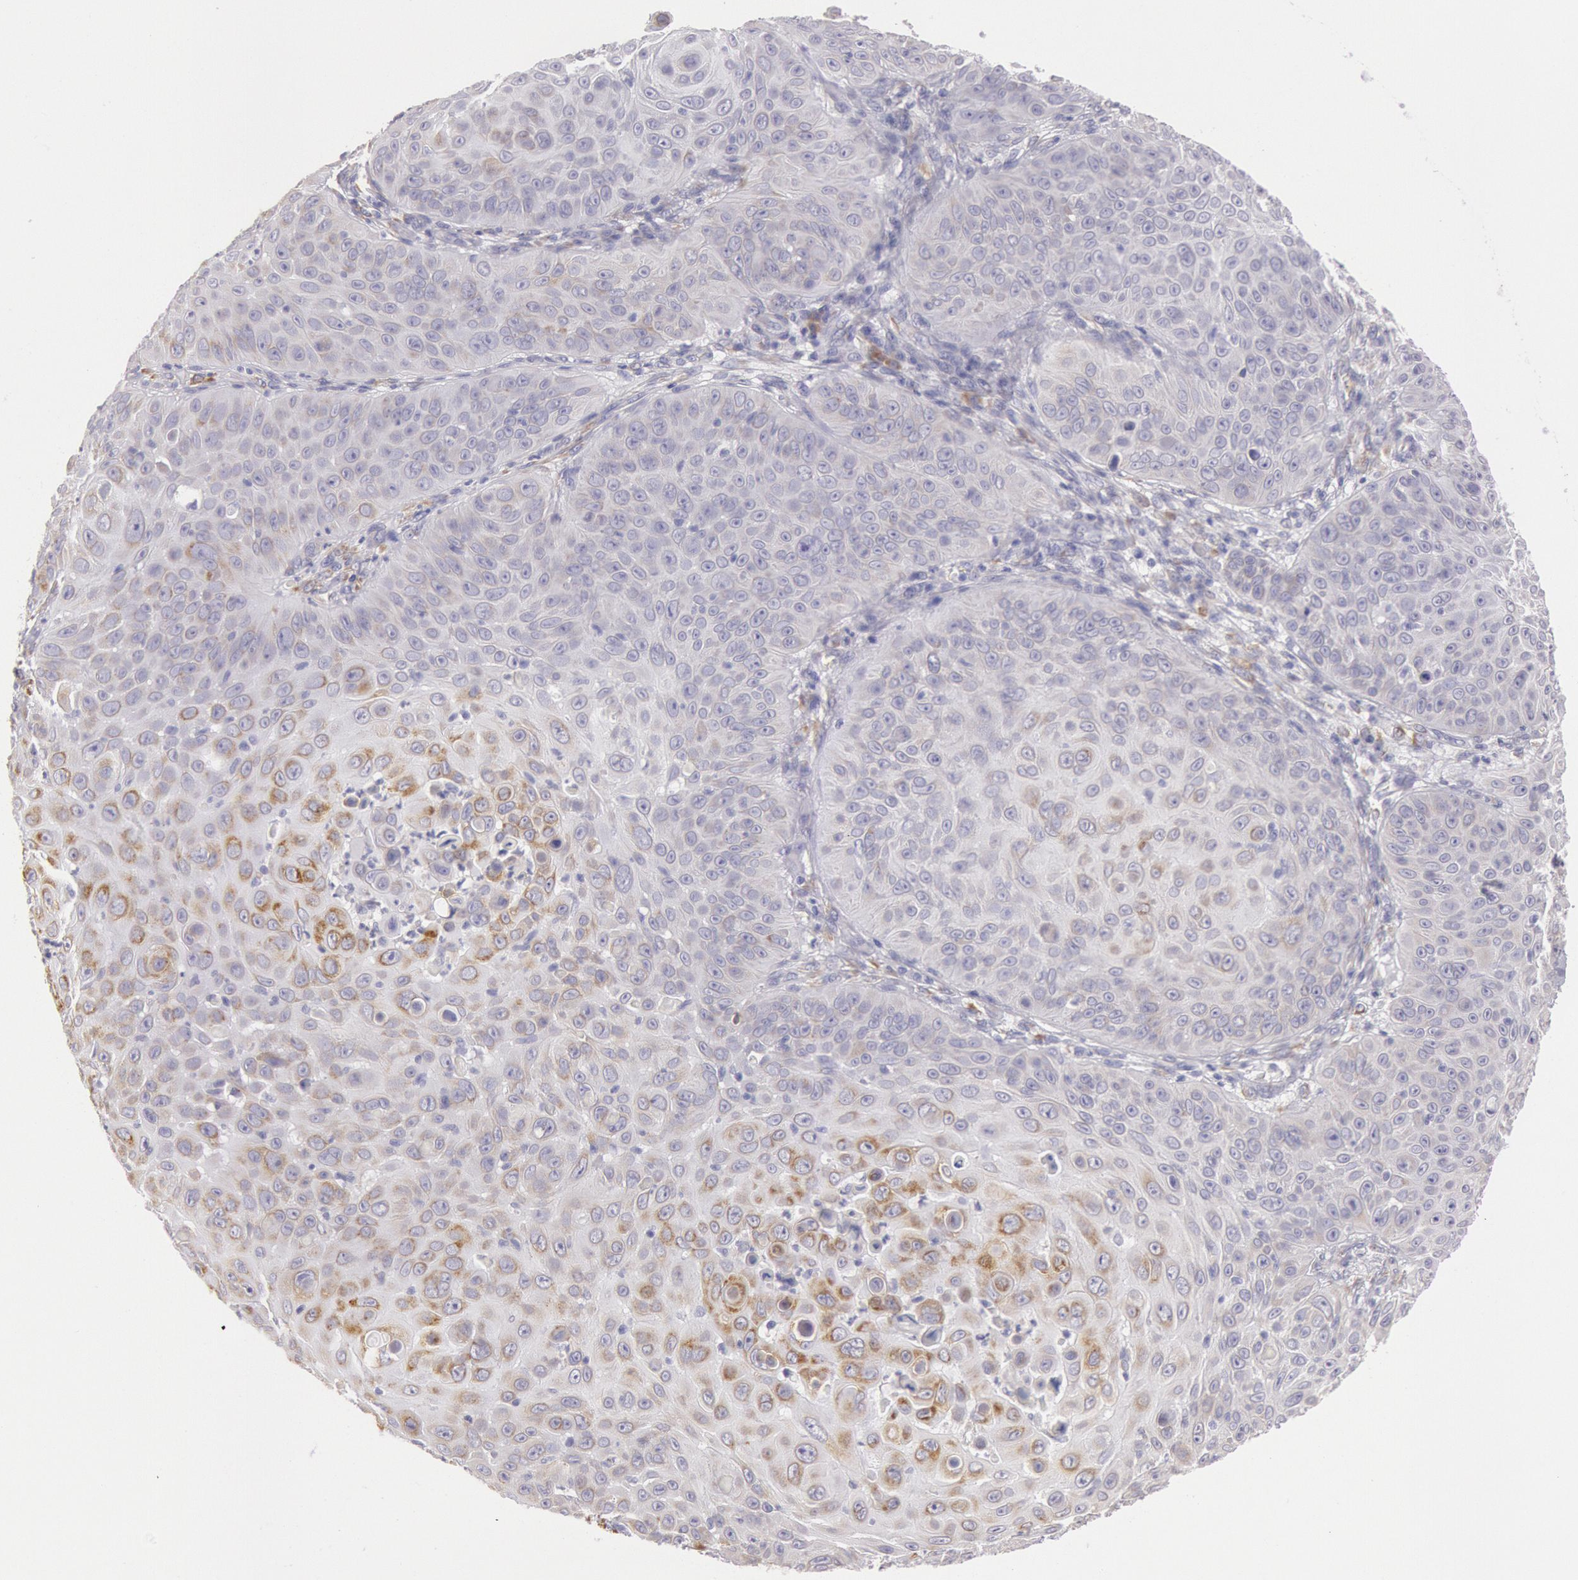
{"staining": {"intensity": "weak", "quantity": "25%-75%", "location": "cytoplasmic/membranous"}, "tissue": "skin cancer", "cell_type": "Tumor cells", "image_type": "cancer", "snomed": [{"axis": "morphology", "description": "Squamous cell carcinoma, NOS"}, {"axis": "topography", "description": "Skin"}], "caption": "Immunohistochemical staining of skin cancer exhibits low levels of weak cytoplasmic/membranous positivity in about 25%-75% of tumor cells.", "gene": "CIDEB", "patient": {"sex": "male", "age": 82}}